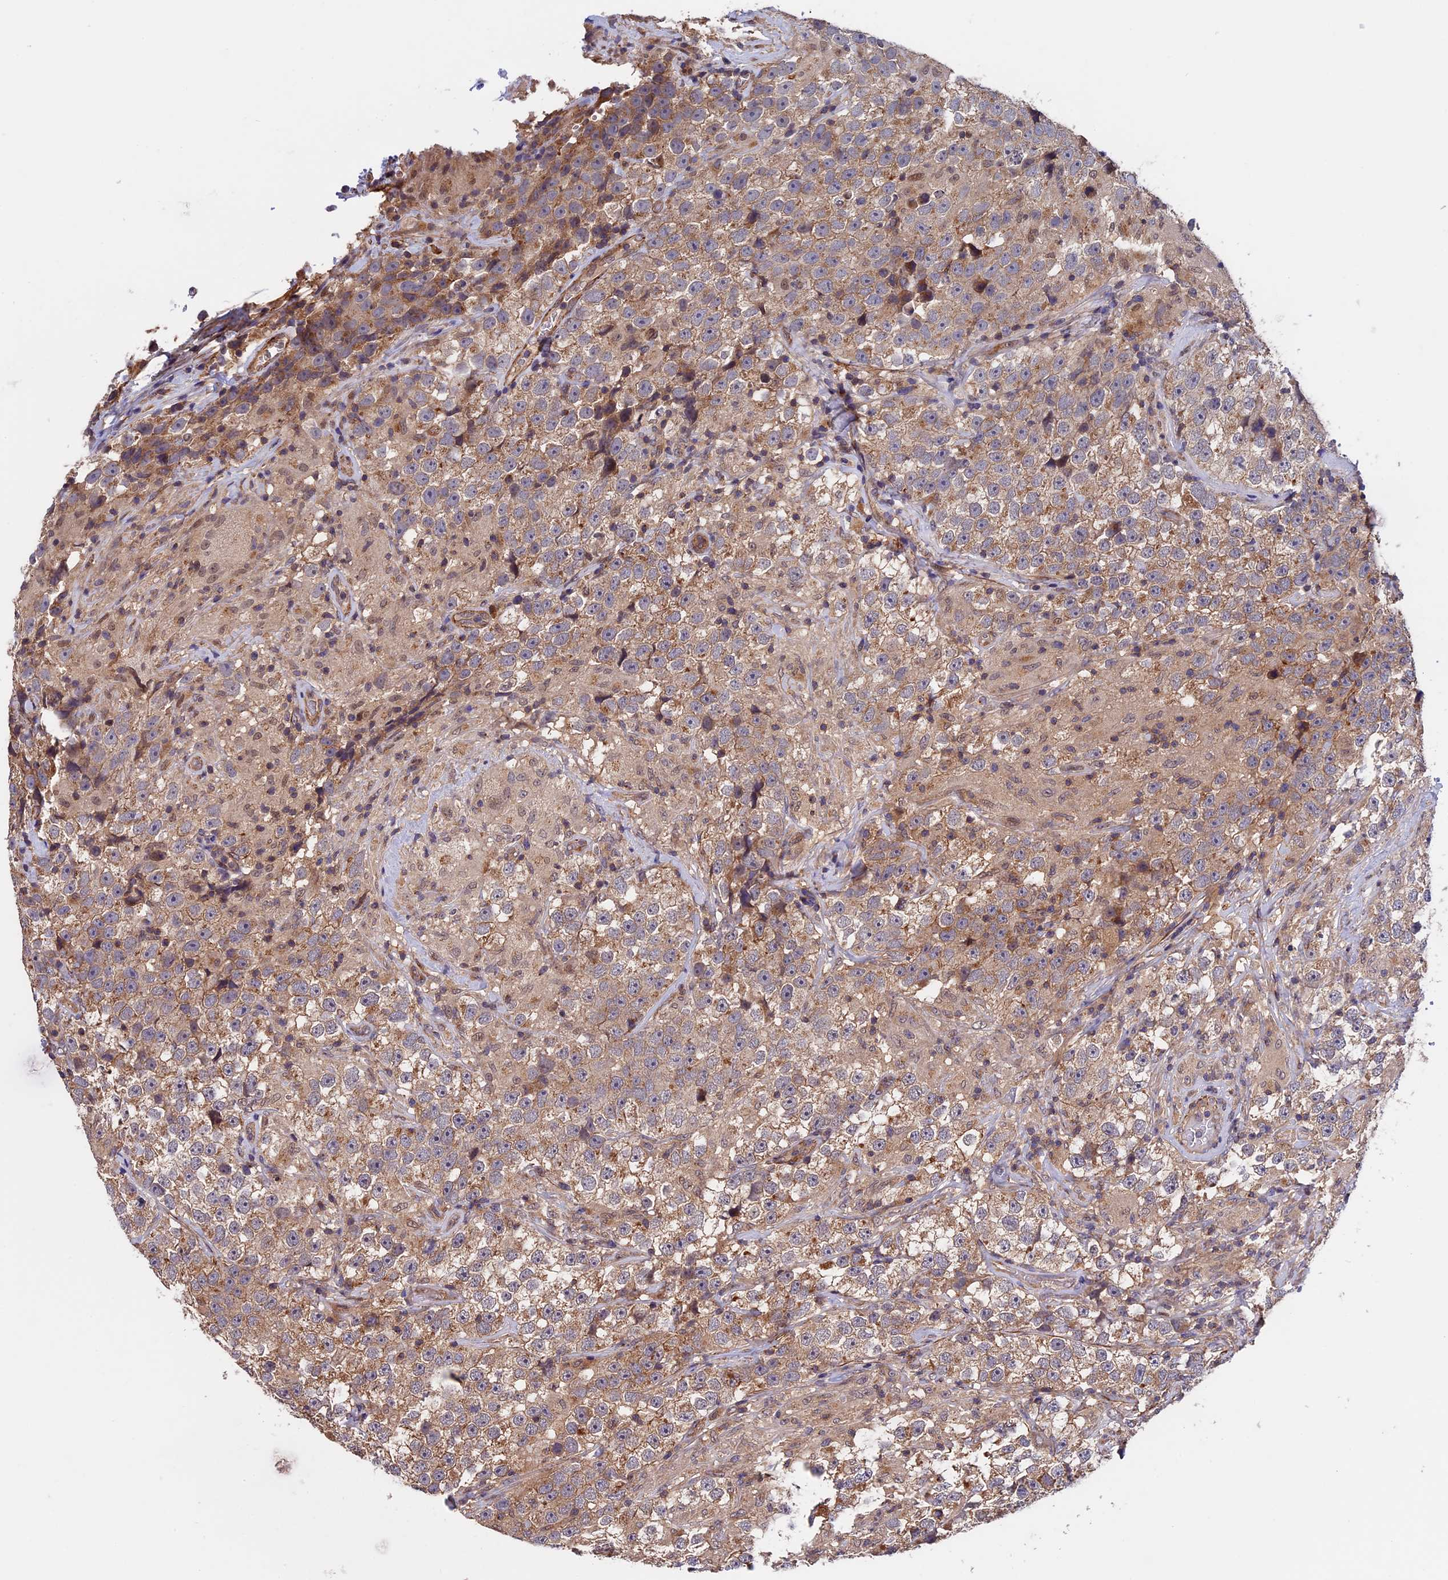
{"staining": {"intensity": "weak", "quantity": ">75%", "location": "cytoplasmic/membranous"}, "tissue": "testis cancer", "cell_type": "Tumor cells", "image_type": "cancer", "snomed": [{"axis": "morphology", "description": "Seminoma, NOS"}, {"axis": "topography", "description": "Testis"}], "caption": "A micrograph of human testis cancer stained for a protein exhibits weak cytoplasmic/membranous brown staining in tumor cells.", "gene": "SLC9A5", "patient": {"sex": "male", "age": 46}}